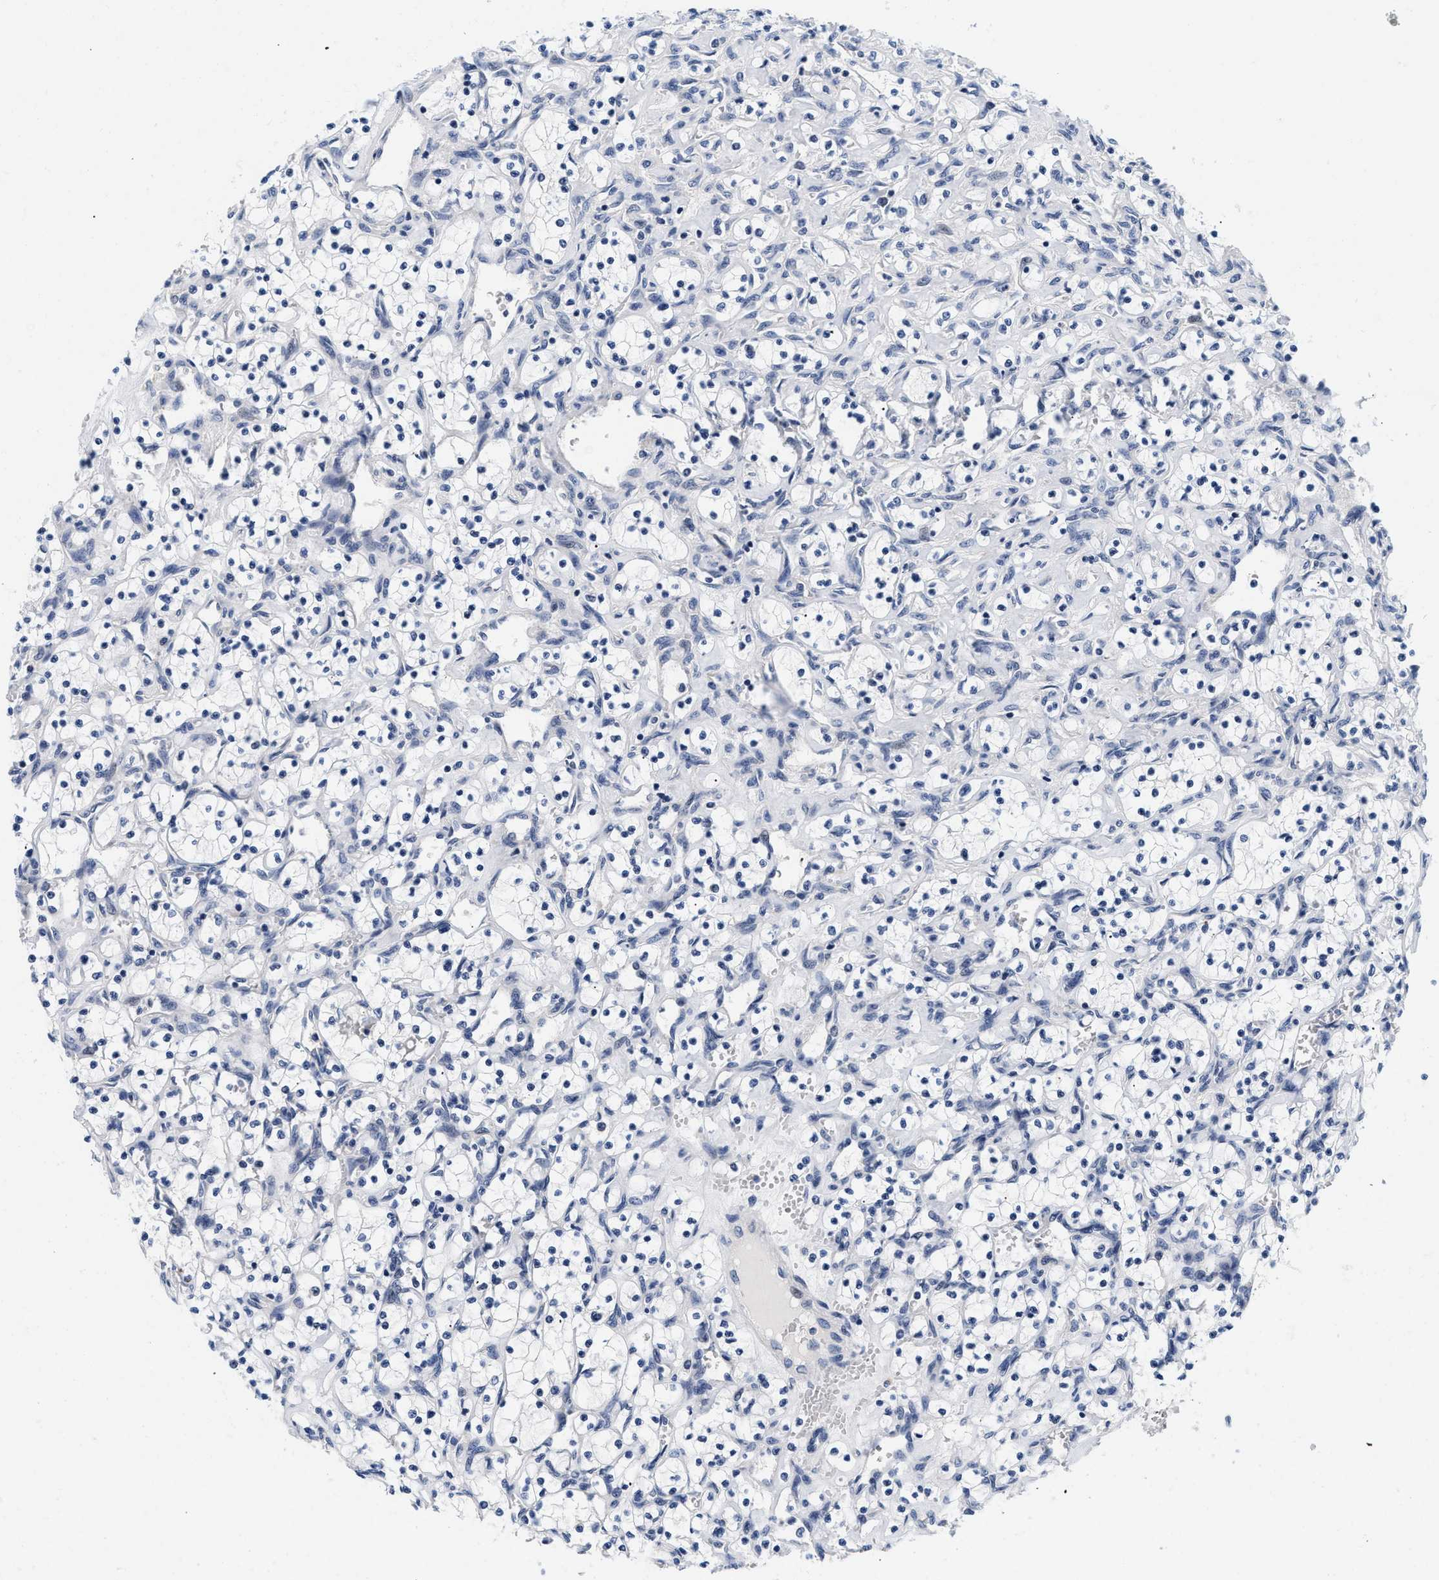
{"staining": {"intensity": "negative", "quantity": "none", "location": "none"}, "tissue": "renal cancer", "cell_type": "Tumor cells", "image_type": "cancer", "snomed": [{"axis": "morphology", "description": "Adenocarcinoma, NOS"}, {"axis": "topography", "description": "Kidney"}], "caption": "This is an immunohistochemistry image of renal cancer (adenocarcinoma). There is no positivity in tumor cells.", "gene": "PDP1", "patient": {"sex": "female", "age": 69}}